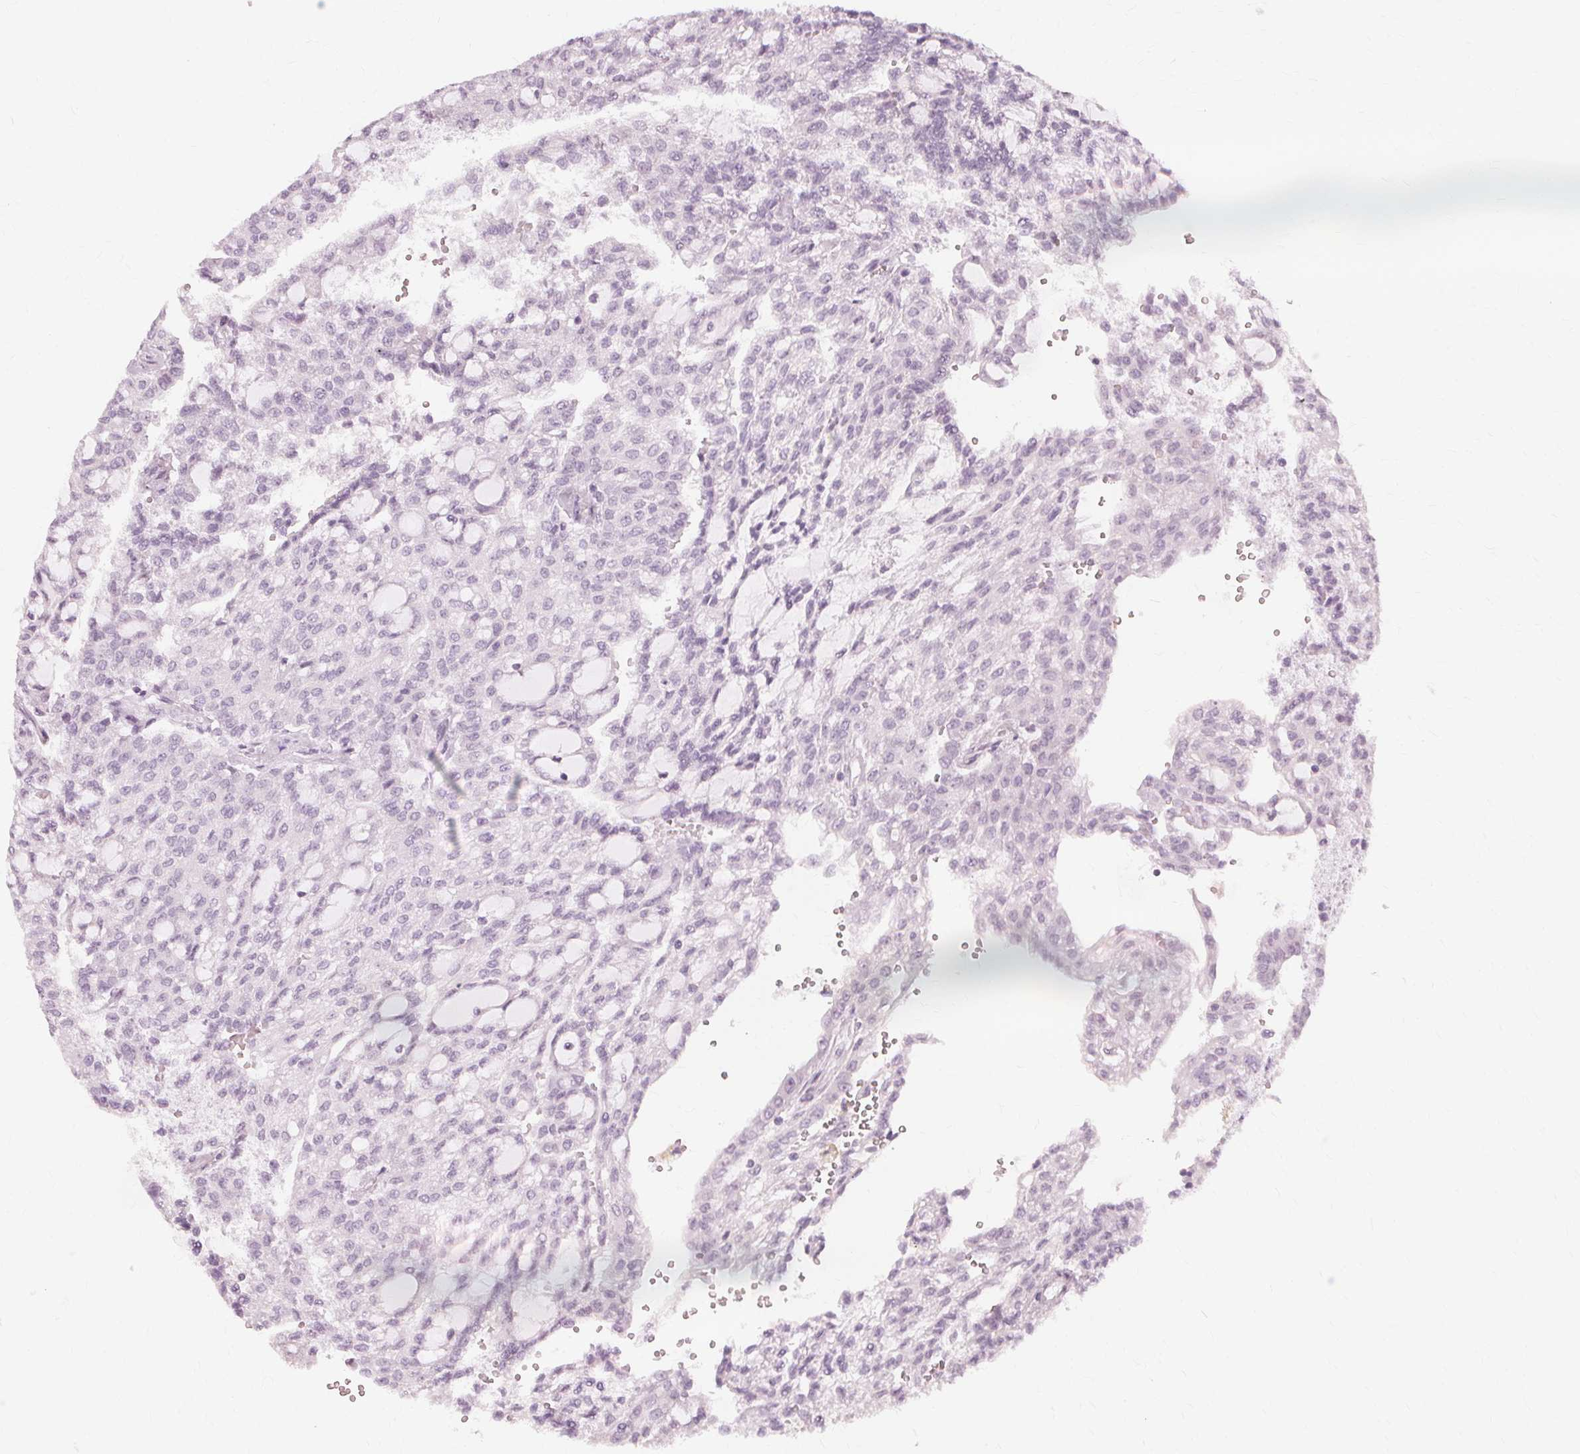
{"staining": {"intensity": "negative", "quantity": "none", "location": "none"}, "tissue": "renal cancer", "cell_type": "Tumor cells", "image_type": "cancer", "snomed": [{"axis": "morphology", "description": "Adenocarcinoma, NOS"}, {"axis": "topography", "description": "Kidney"}], "caption": "Tumor cells show no significant protein expression in adenocarcinoma (renal).", "gene": "MUC12", "patient": {"sex": "male", "age": 63}}